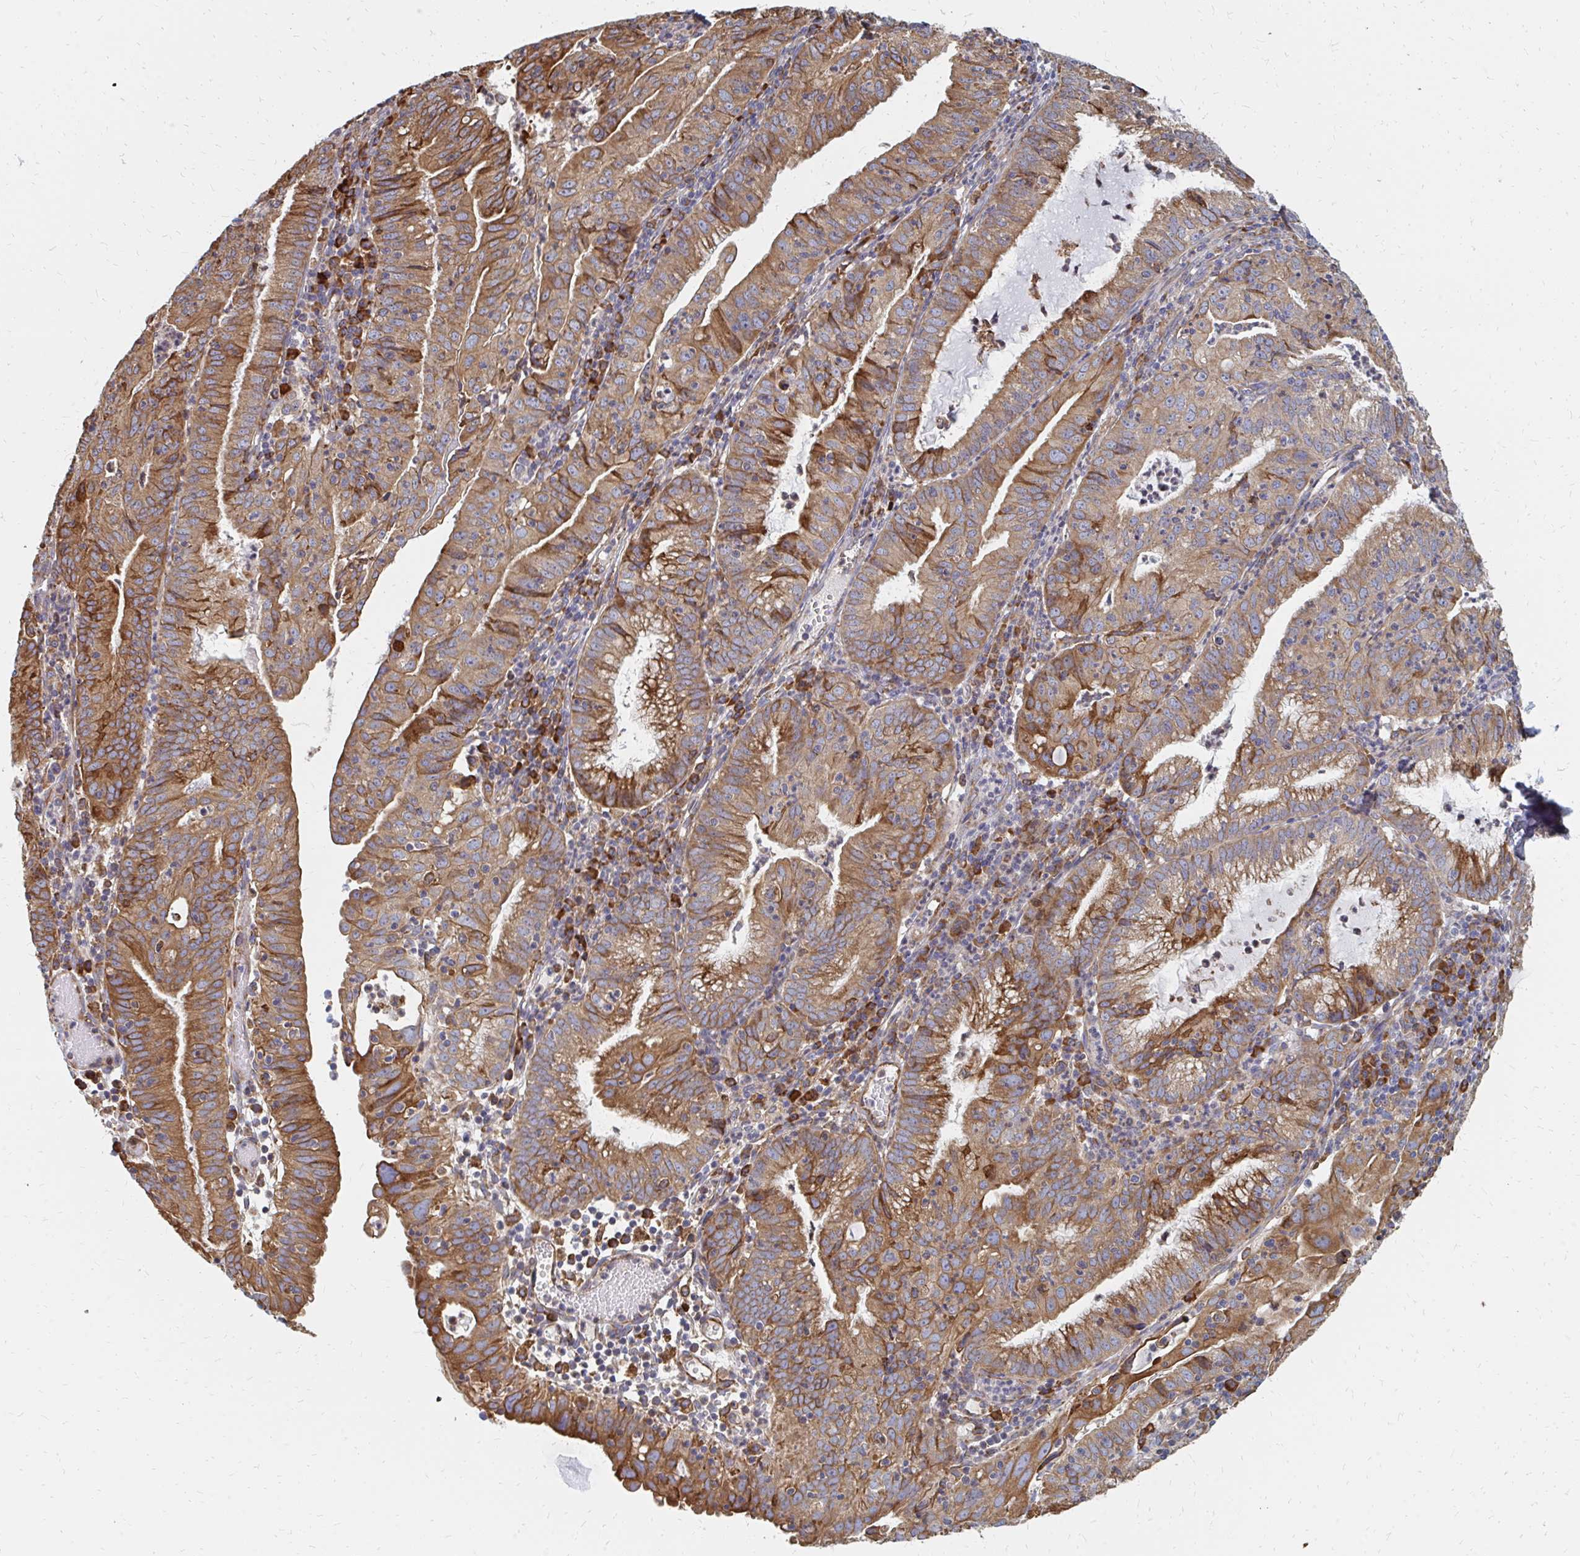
{"staining": {"intensity": "moderate", "quantity": ">75%", "location": "cytoplasmic/membranous"}, "tissue": "endometrial cancer", "cell_type": "Tumor cells", "image_type": "cancer", "snomed": [{"axis": "morphology", "description": "Adenocarcinoma, NOS"}, {"axis": "topography", "description": "Endometrium"}], "caption": "Moderate cytoplasmic/membranous staining is present in approximately >75% of tumor cells in adenocarcinoma (endometrial).", "gene": "PPP1R13L", "patient": {"sex": "female", "age": 60}}